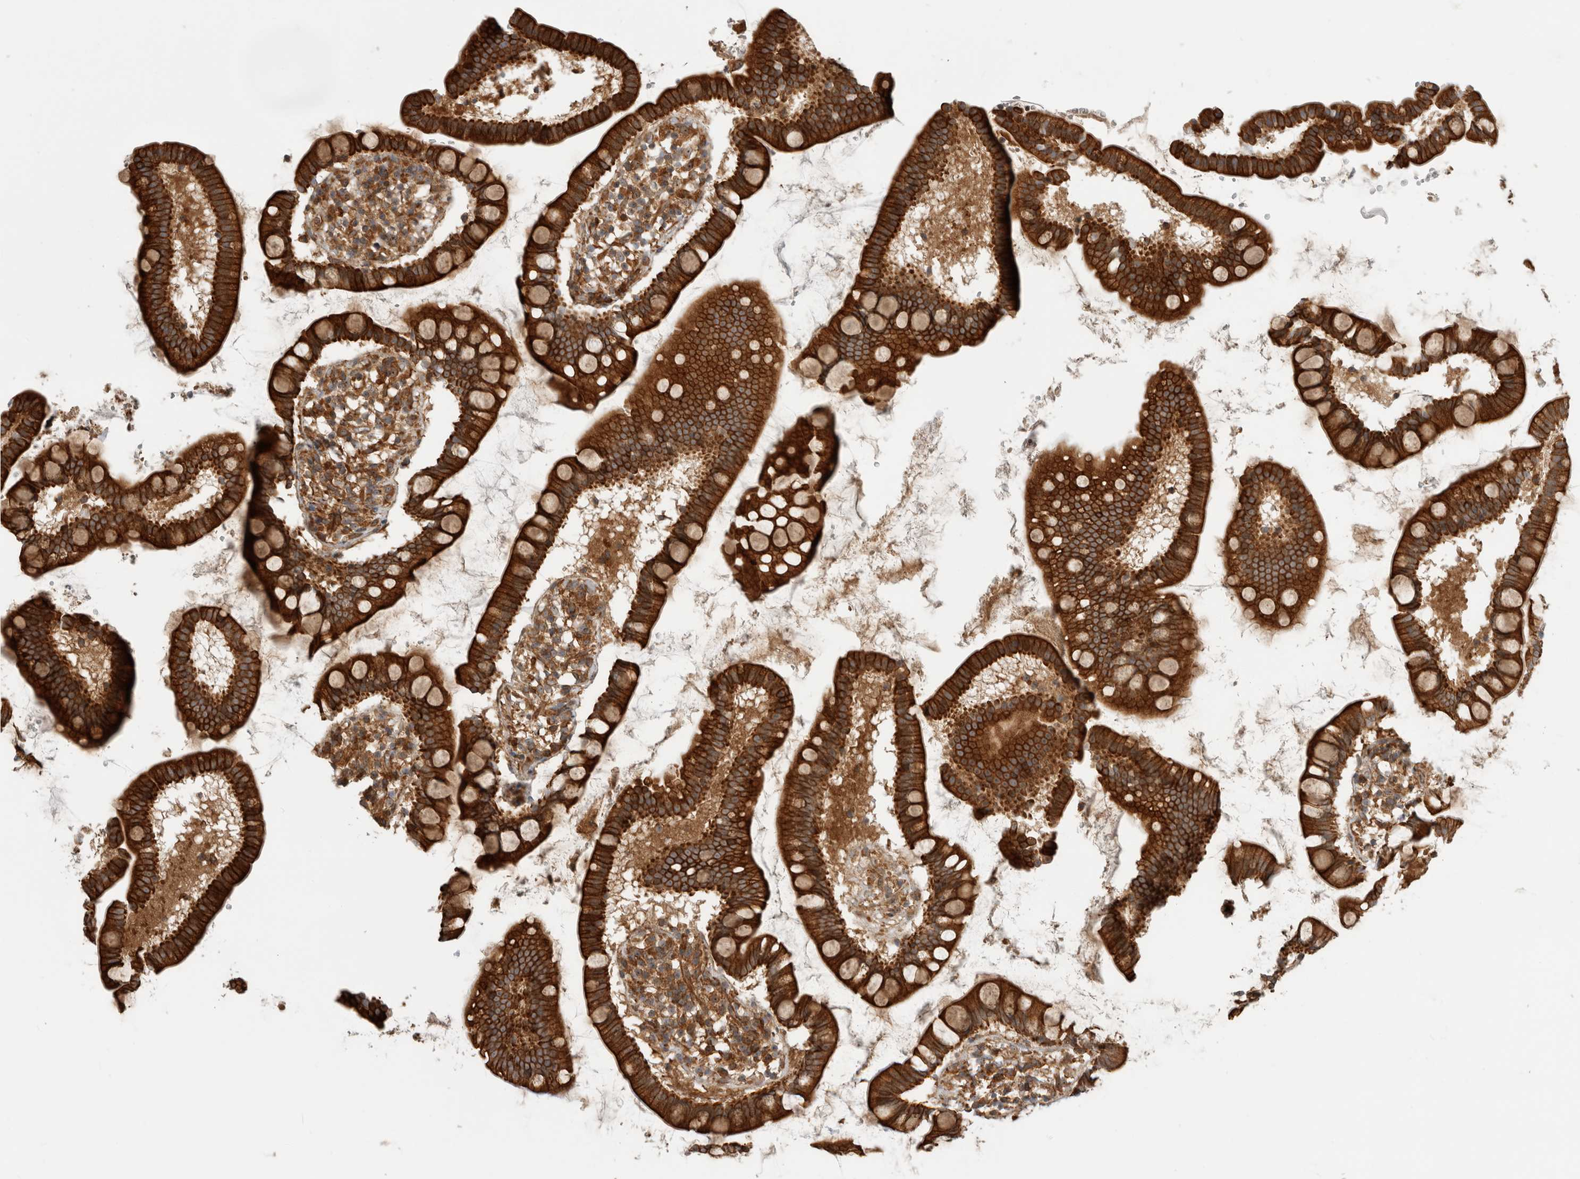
{"staining": {"intensity": "strong", "quantity": ">75%", "location": "cytoplasmic/membranous"}, "tissue": "small intestine", "cell_type": "Glandular cells", "image_type": "normal", "snomed": [{"axis": "morphology", "description": "Normal tissue, NOS"}, {"axis": "topography", "description": "Small intestine"}], "caption": "Small intestine stained with a brown dye reveals strong cytoplasmic/membranous positive positivity in about >75% of glandular cells.", "gene": "WASF2", "patient": {"sex": "female", "age": 84}}